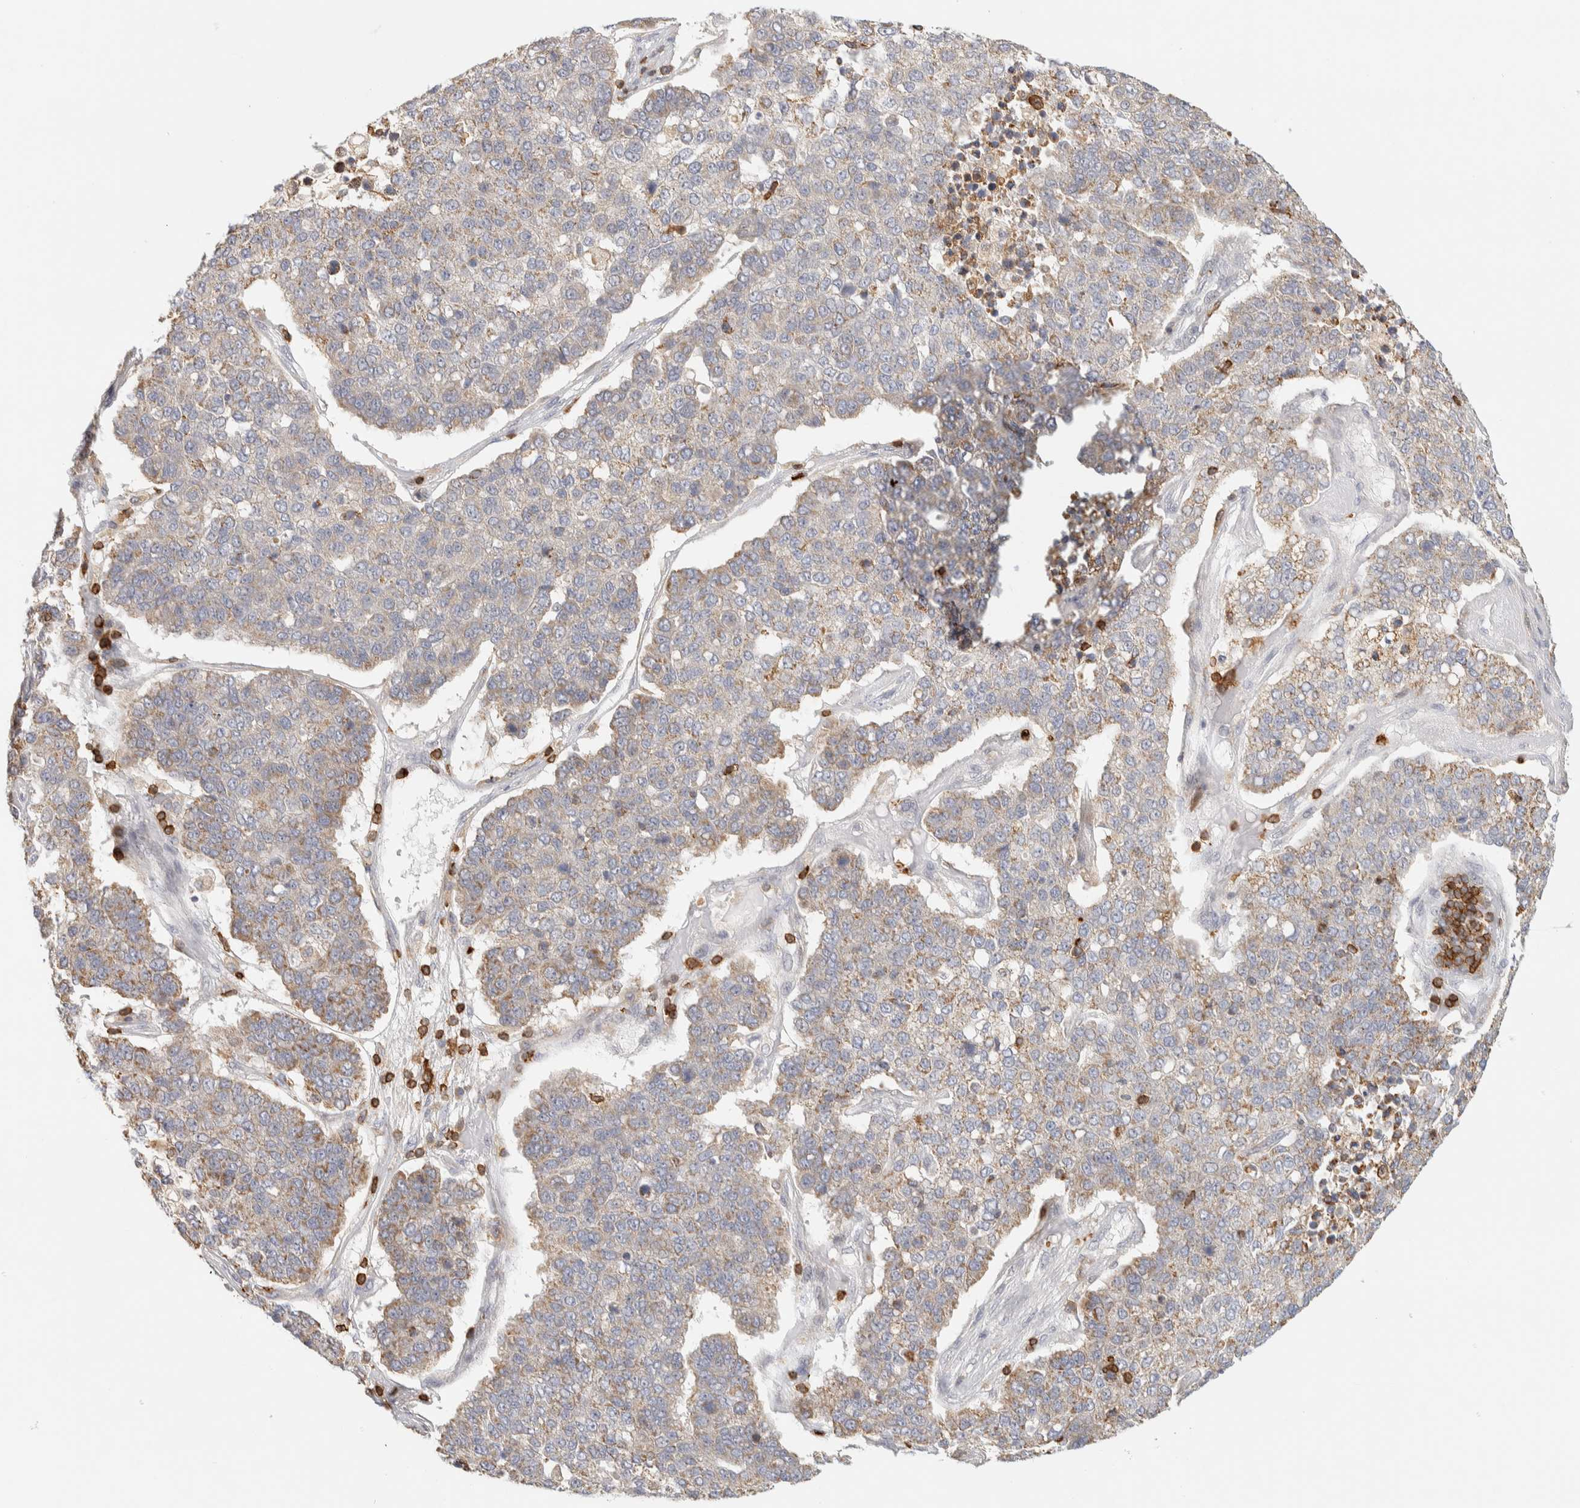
{"staining": {"intensity": "weak", "quantity": ">75%", "location": "cytoplasmic/membranous"}, "tissue": "pancreatic cancer", "cell_type": "Tumor cells", "image_type": "cancer", "snomed": [{"axis": "morphology", "description": "Adenocarcinoma, NOS"}, {"axis": "topography", "description": "Pancreas"}], "caption": "A high-resolution micrograph shows immunohistochemistry (IHC) staining of pancreatic cancer (adenocarcinoma), which reveals weak cytoplasmic/membranous expression in about >75% of tumor cells. The staining is performed using DAB brown chromogen to label protein expression. The nuclei are counter-stained blue using hematoxylin.", "gene": "RUNDC1", "patient": {"sex": "female", "age": 61}}